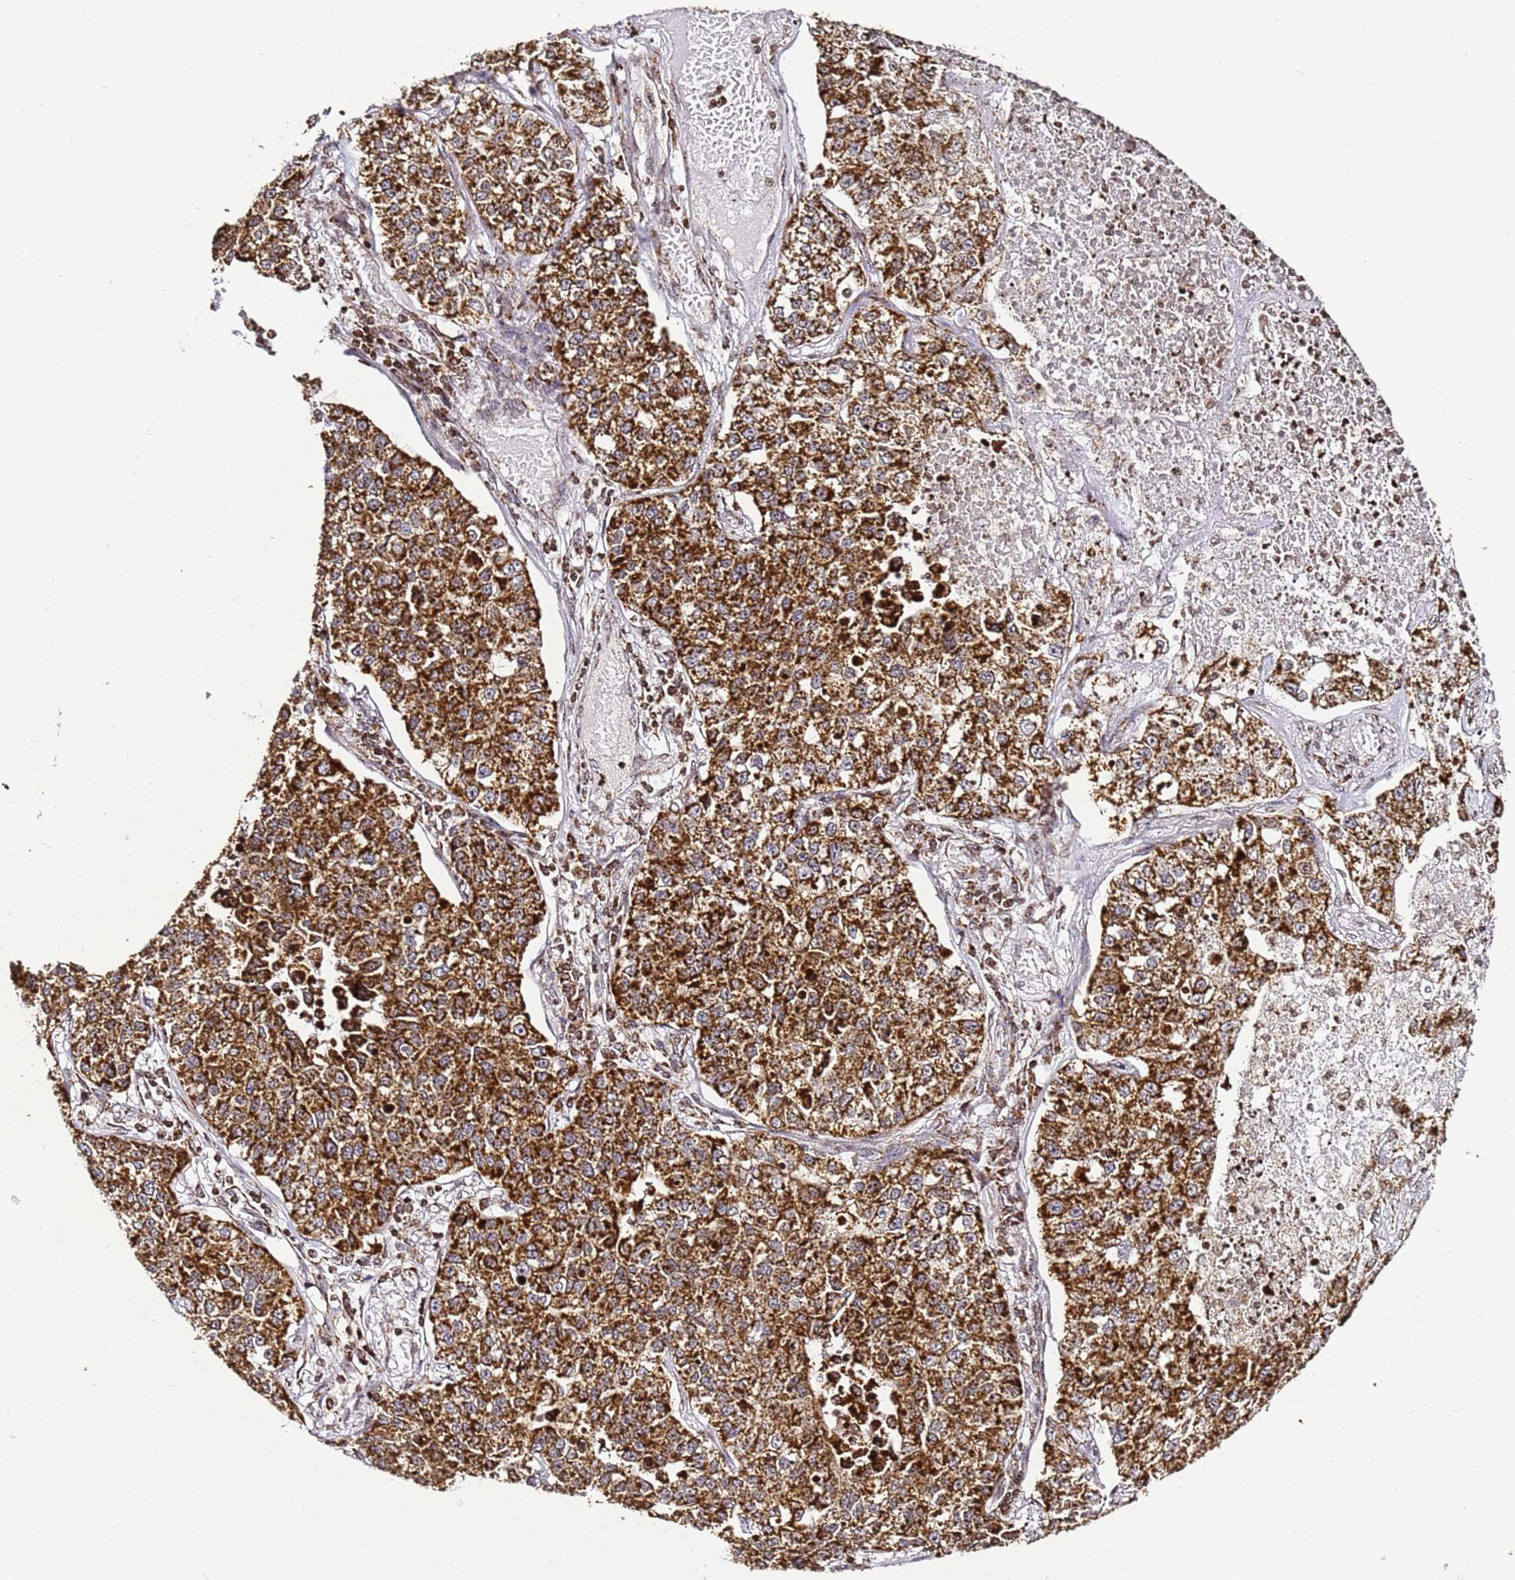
{"staining": {"intensity": "strong", "quantity": ">75%", "location": "cytoplasmic/membranous"}, "tissue": "lung cancer", "cell_type": "Tumor cells", "image_type": "cancer", "snomed": [{"axis": "morphology", "description": "Adenocarcinoma, NOS"}, {"axis": "topography", "description": "Lung"}], "caption": "Protein expression analysis of human adenocarcinoma (lung) reveals strong cytoplasmic/membranous positivity in about >75% of tumor cells.", "gene": "HSPE1", "patient": {"sex": "male", "age": 49}}